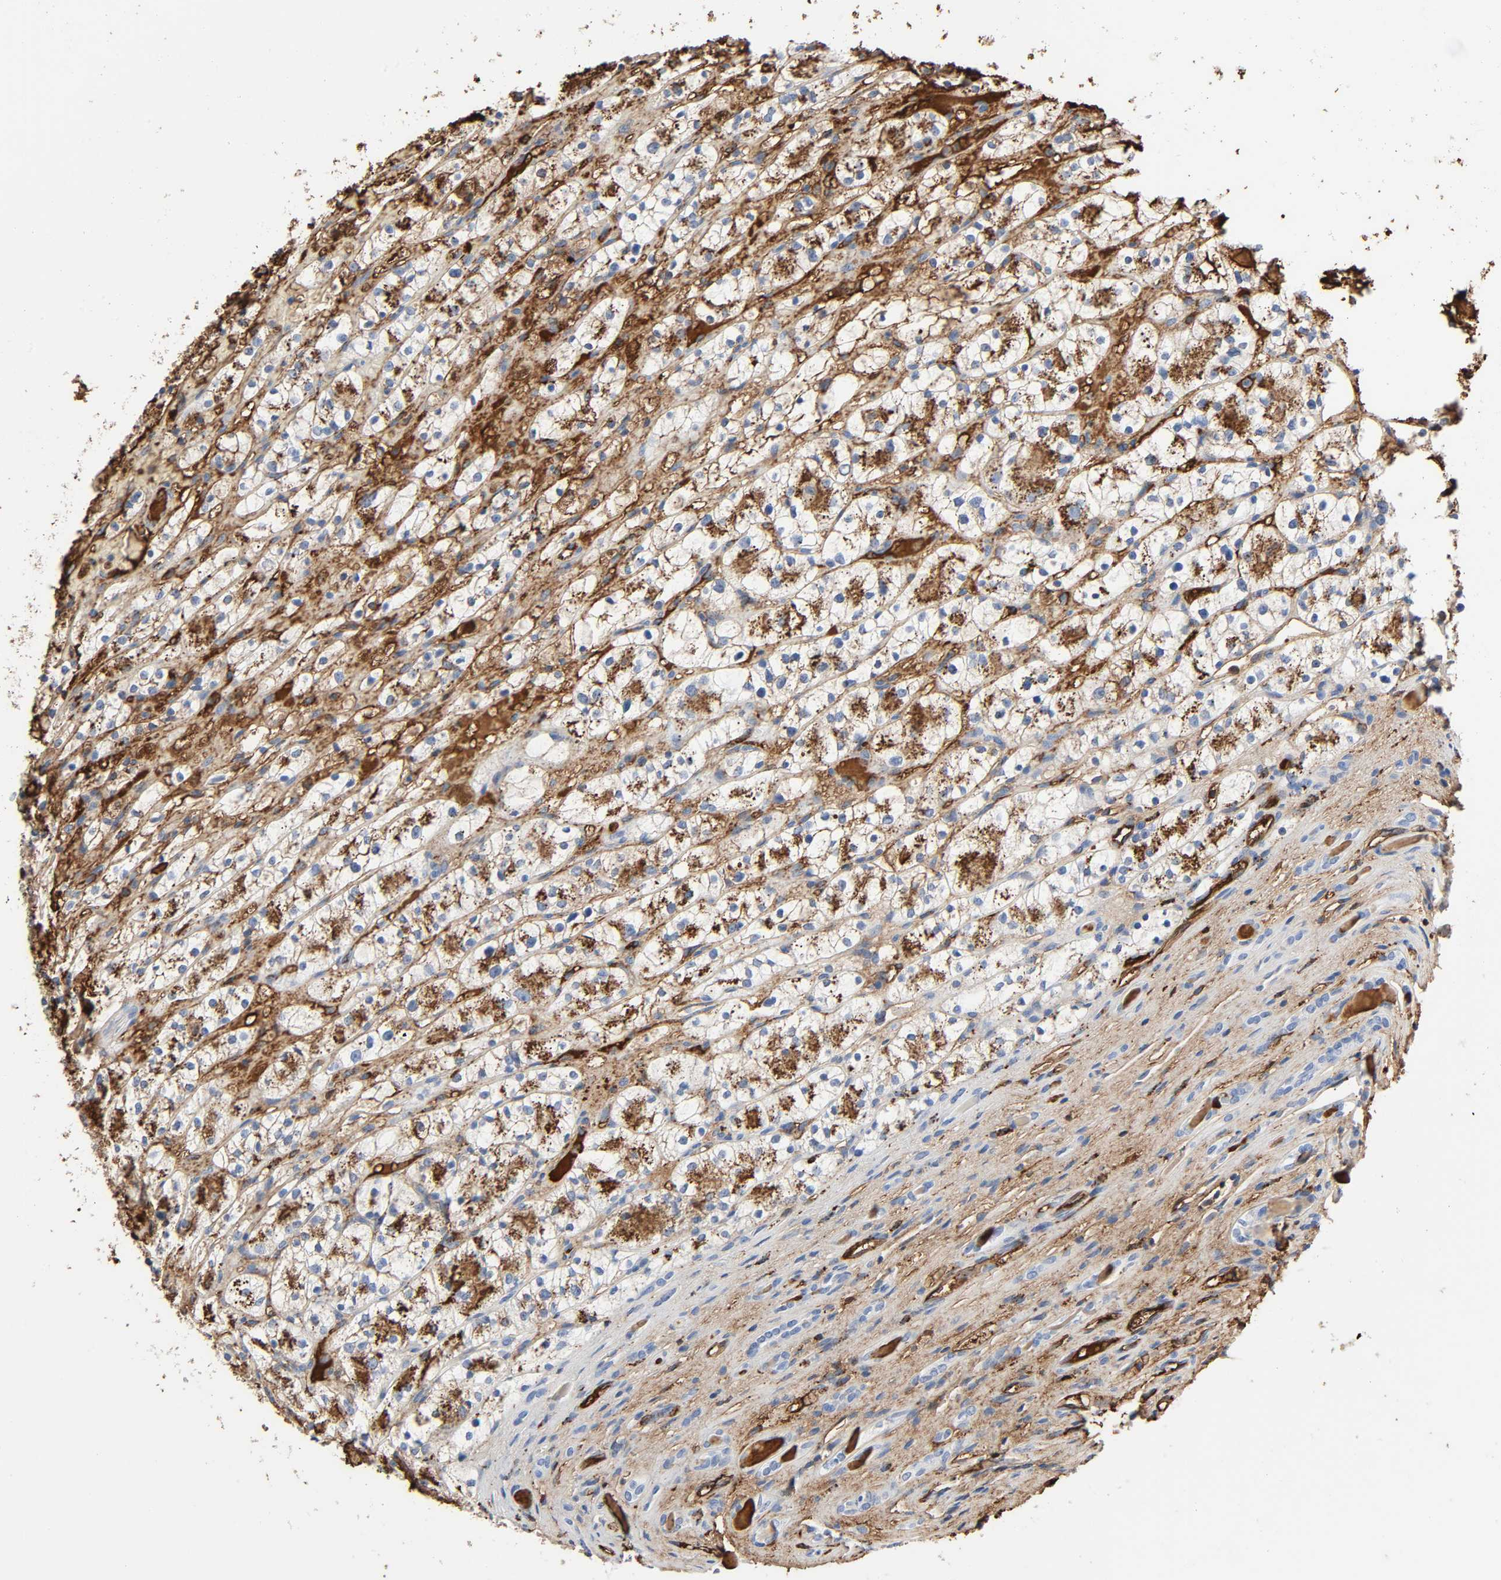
{"staining": {"intensity": "strong", "quantity": ">75%", "location": "cytoplasmic/membranous"}, "tissue": "renal cancer", "cell_type": "Tumor cells", "image_type": "cancer", "snomed": [{"axis": "morphology", "description": "Adenocarcinoma, NOS"}, {"axis": "topography", "description": "Kidney"}], "caption": "Protein analysis of renal cancer tissue exhibits strong cytoplasmic/membranous staining in approximately >75% of tumor cells.", "gene": "C3", "patient": {"sex": "female", "age": 60}}